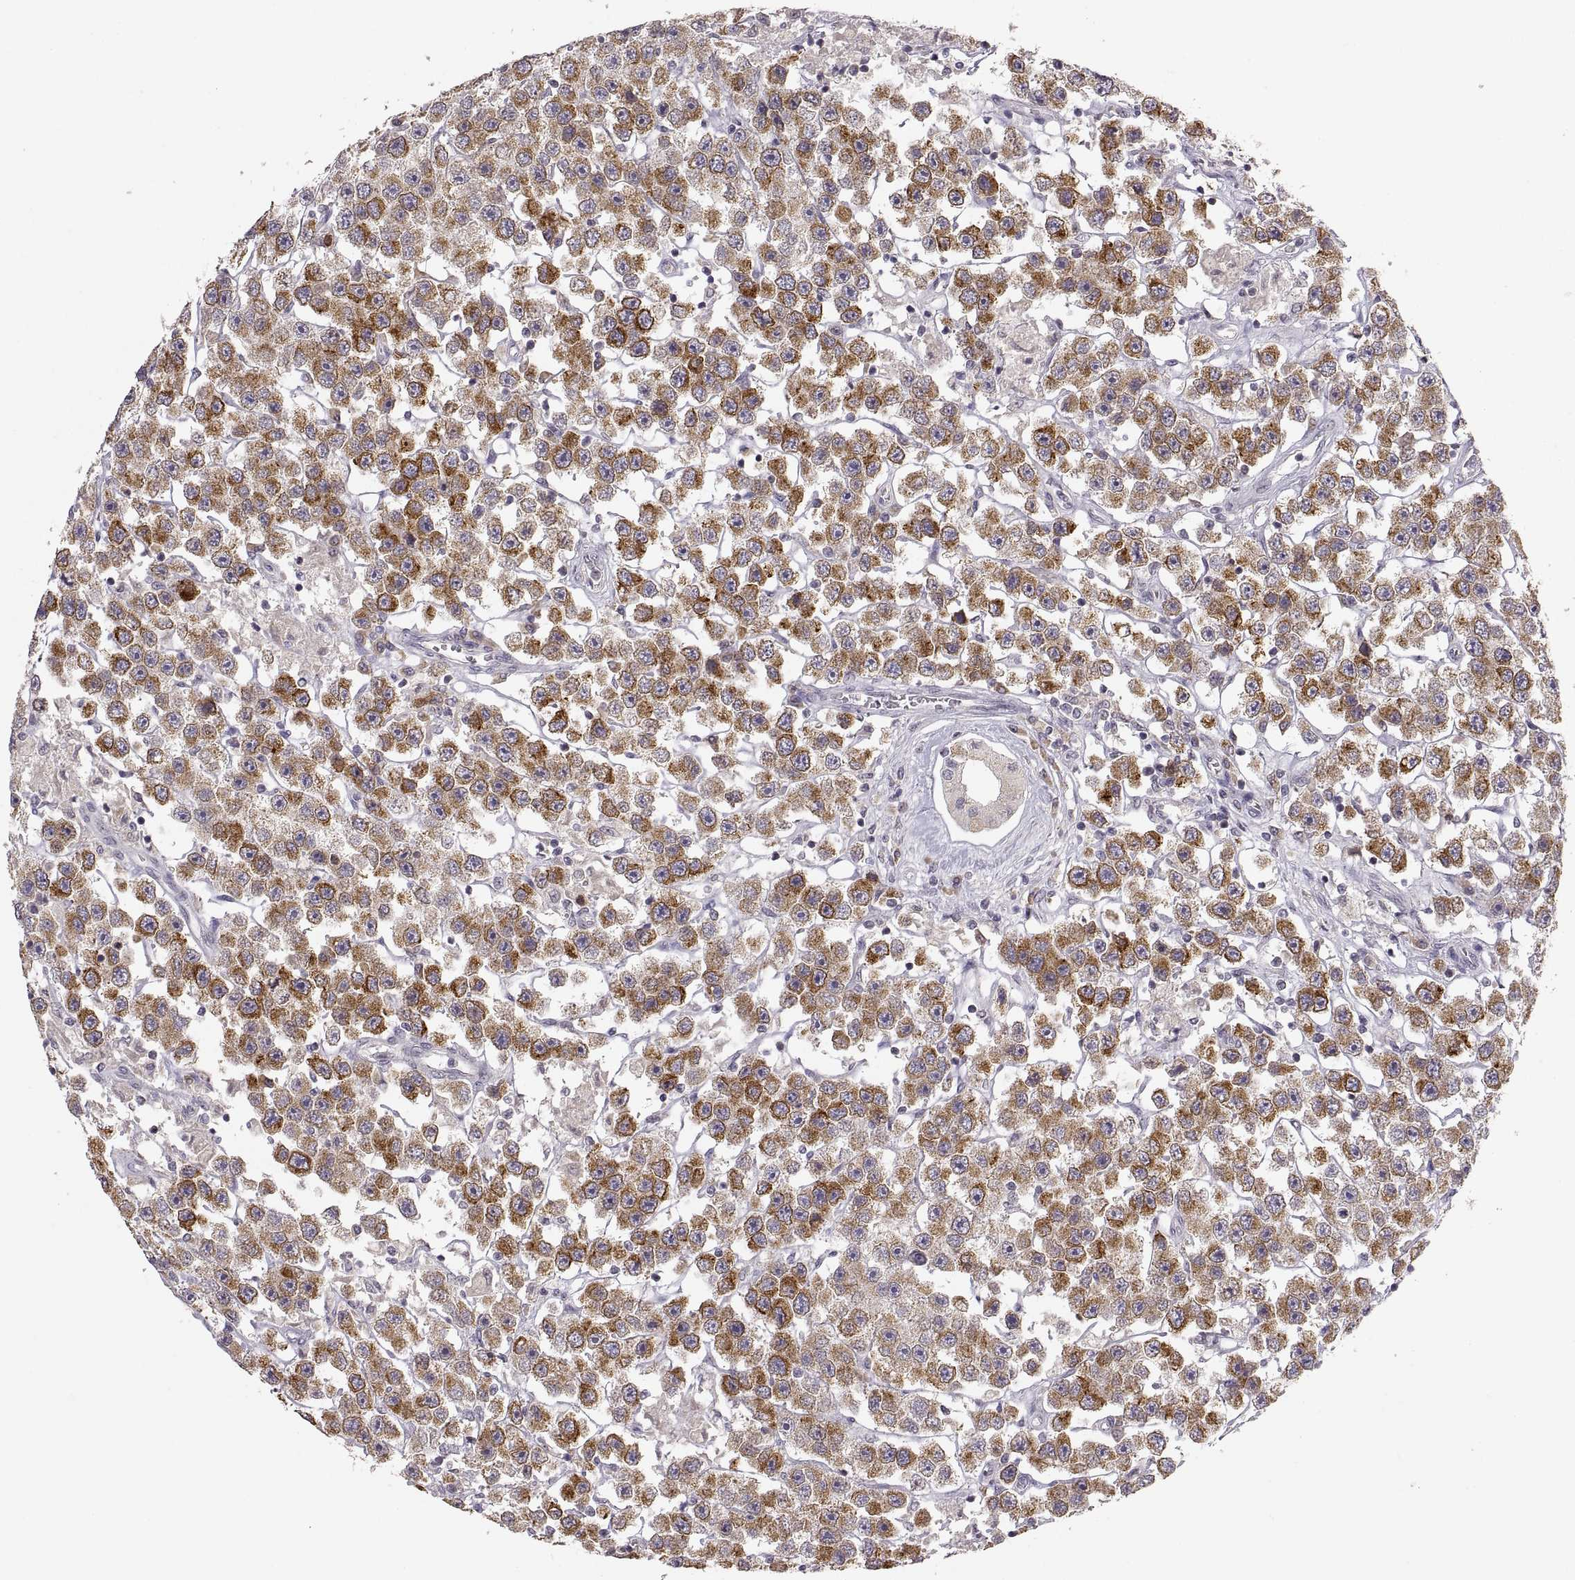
{"staining": {"intensity": "strong", "quantity": ">75%", "location": "cytoplasmic/membranous"}, "tissue": "testis cancer", "cell_type": "Tumor cells", "image_type": "cancer", "snomed": [{"axis": "morphology", "description": "Seminoma, NOS"}, {"axis": "topography", "description": "Testis"}], "caption": "Seminoma (testis) stained with immunohistochemistry (IHC) demonstrates strong cytoplasmic/membranous staining in about >75% of tumor cells. (Brightfield microscopy of DAB IHC at high magnification).", "gene": "HMGCR", "patient": {"sex": "male", "age": 45}}